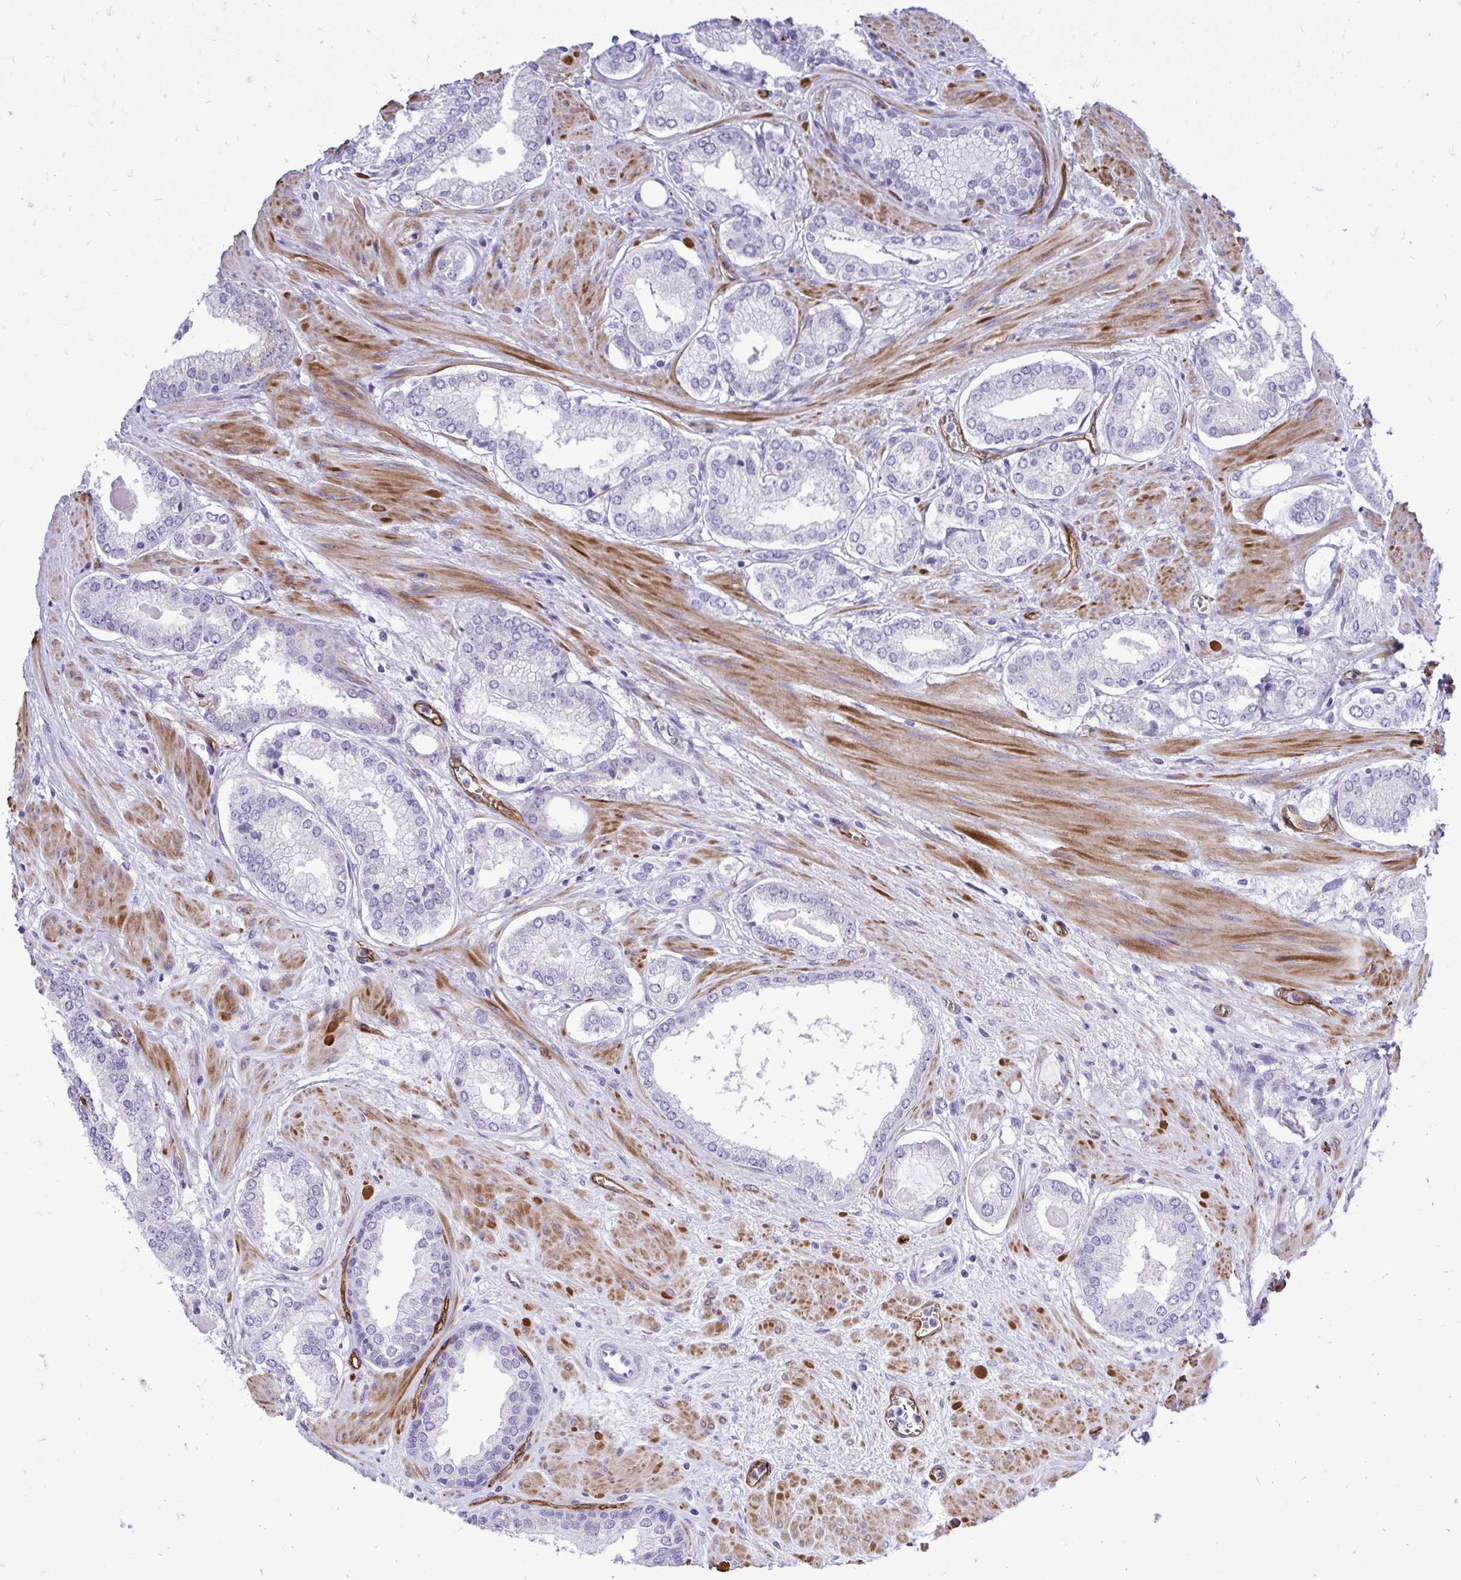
{"staining": {"intensity": "negative", "quantity": "none", "location": "none"}, "tissue": "prostate cancer", "cell_type": "Tumor cells", "image_type": "cancer", "snomed": [{"axis": "morphology", "description": "Adenocarcinoma, Low grade"}, {"axis": "topography", "description": "Prostate"}], "caption": "This is an immunohistochemistry (IHC) histopathology image of prostate cancer (low-grade adenocarcinoma). There is no staining in tumor cells.", "gene": "ABCG2", "patient": {"sex": "male", "age": 64}}